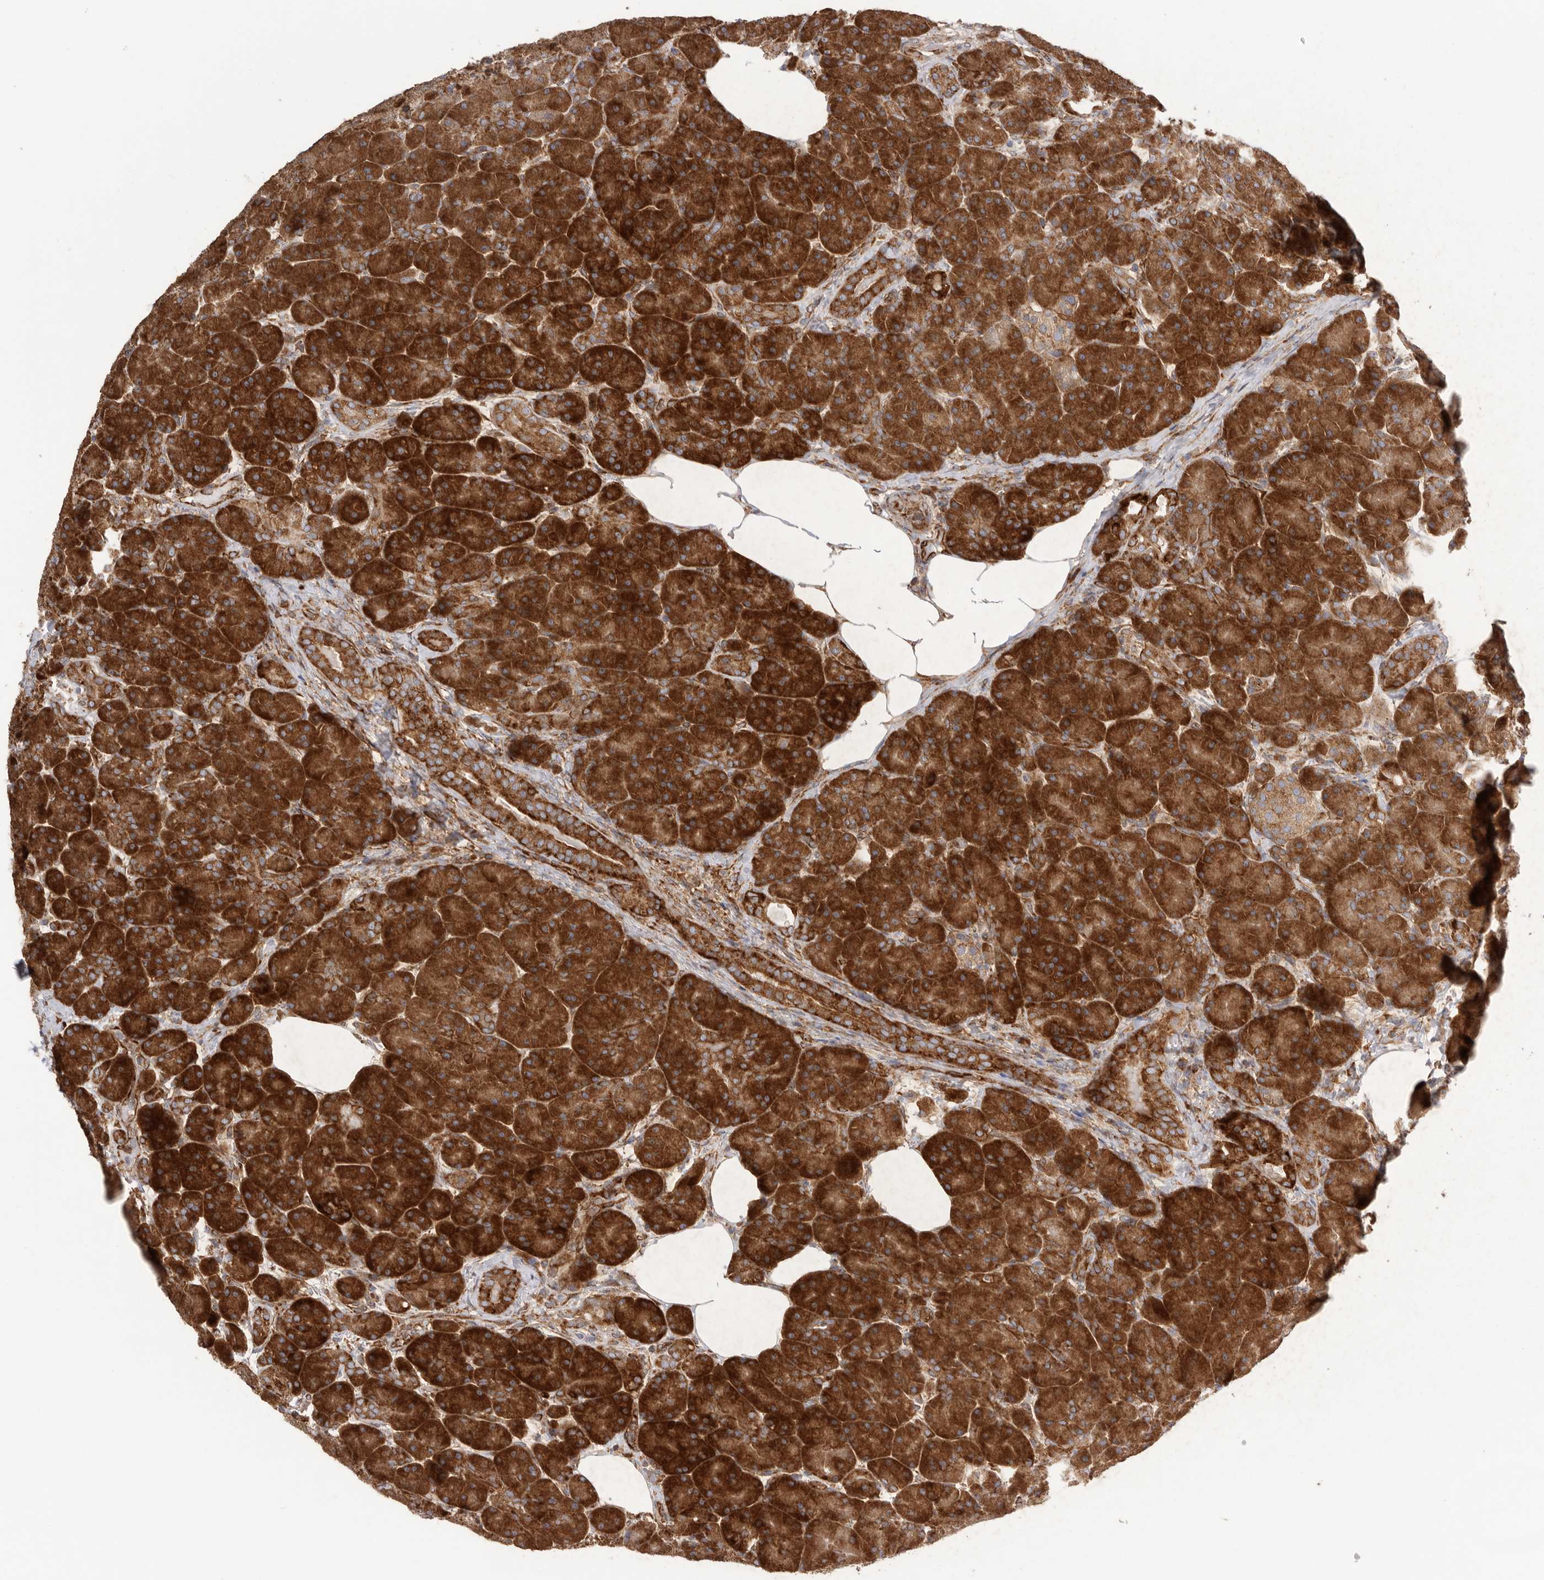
{"staining": {"intensity": "strong", "quantity": ">75%", "location": "cytoplasmic/membranous"}, "tissue": "pancreas", "cell_type": "Exocrine glandular cells", "image_type": "normal", "snomed": [{"axis": "morphology", "description": "Normal tissue, NOS"}, {"axis": "topography", "description": "Pancreas"}], "caption": "Strong cytoplasmic/membranous protein staining is present in approximately >75% of exocrine glandular cells in pancreas. Immunohistochemistry (ihc) stains the protein of interest in brown and the nuclei are stained blue.", "gene": "SERBP1", "patient": {"sex": "male", "age": 63}}